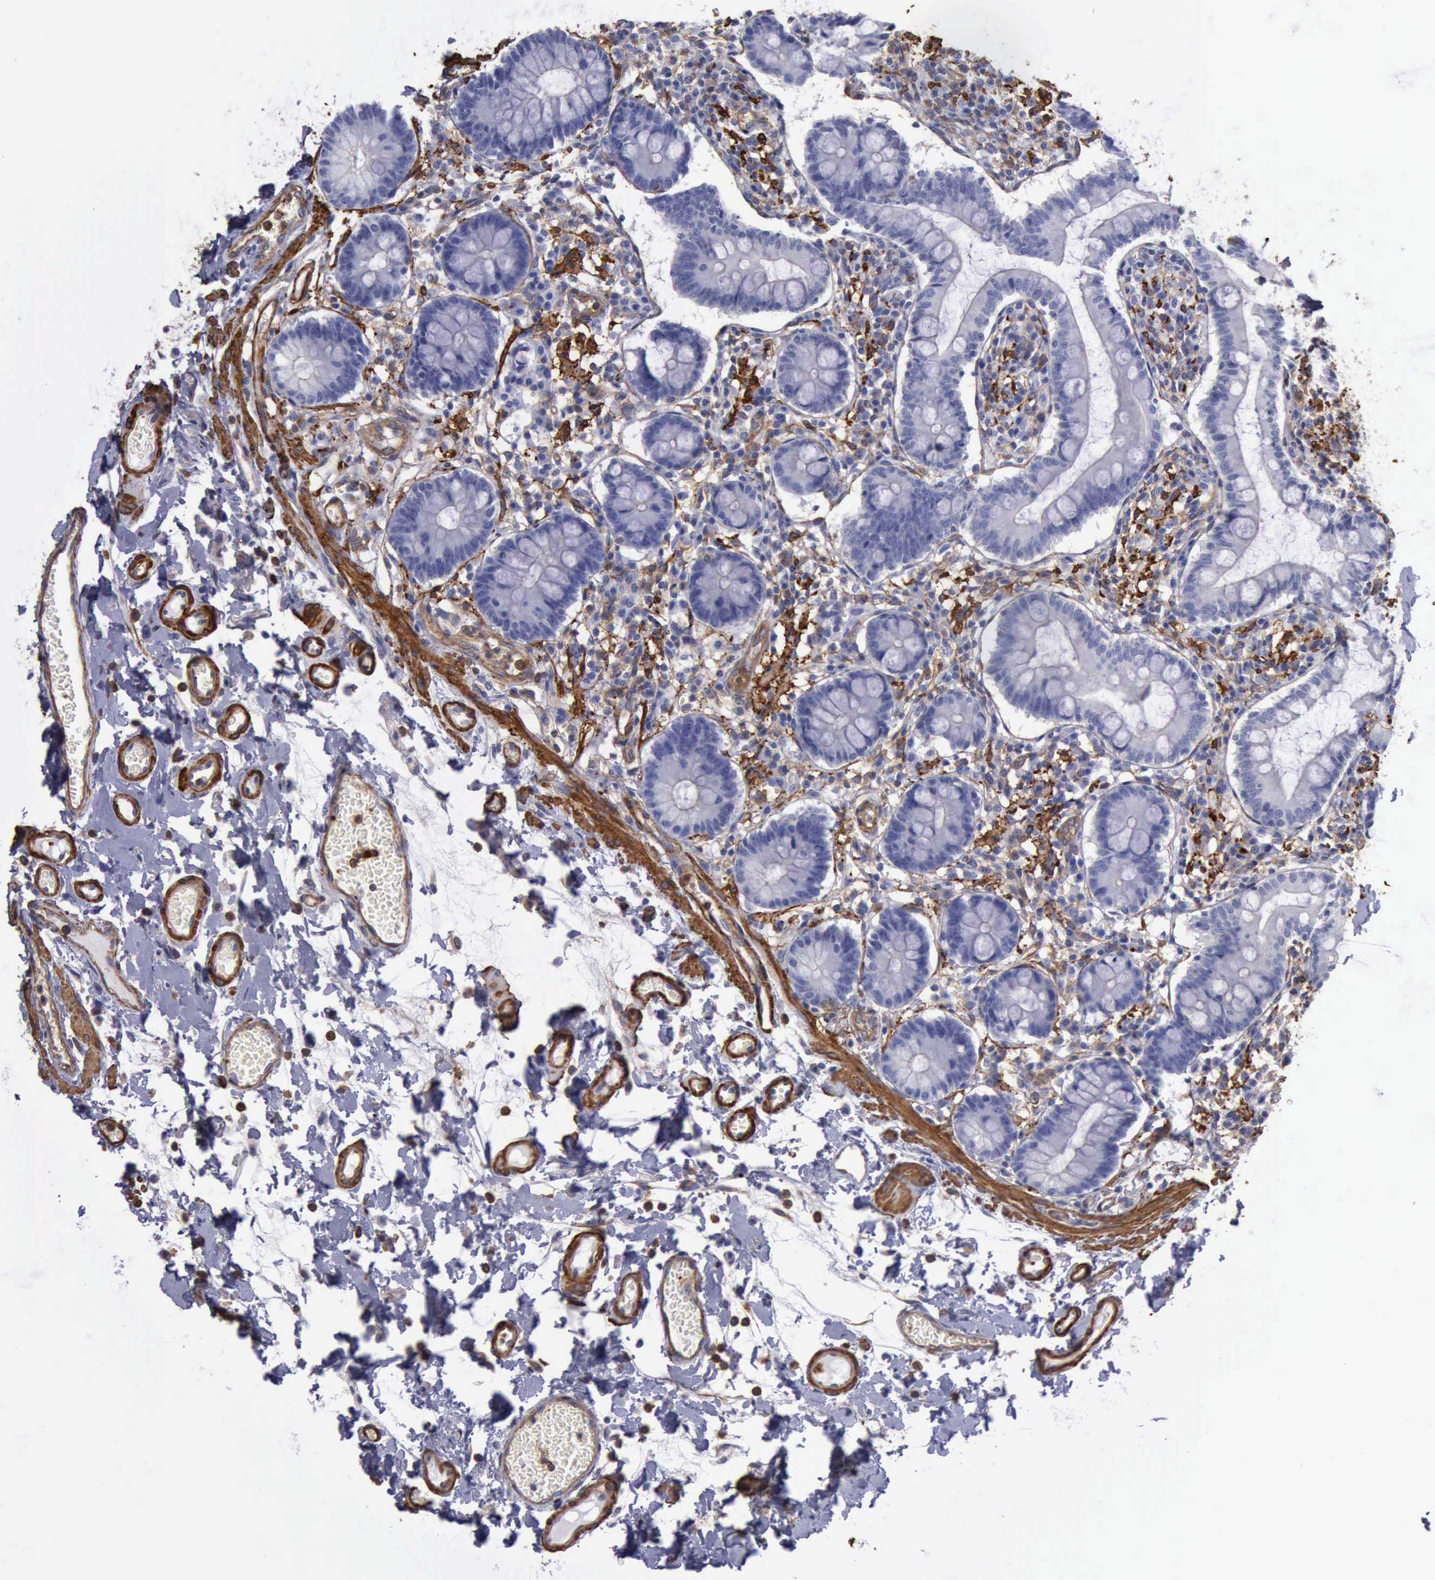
{"staining": {"intensity": "negative", "quantity": "none", "location": "none"}, "tissue": "small intestine", "cell_type": "Glandular cells", "image_type": "normal", "snomed": [{"axis": "morphology", "description": "Normal tissue, NOS"}, {"axis": "topography", "description": "Small intestine"}], "caption": "Small intestine was stained to show a protein in brown. There is no significant staining in glandular cells. (IHC, brightfield microscopy, high magnification).", "gene": "FLNA", "patient": {"sex": "female", "age": 61}}